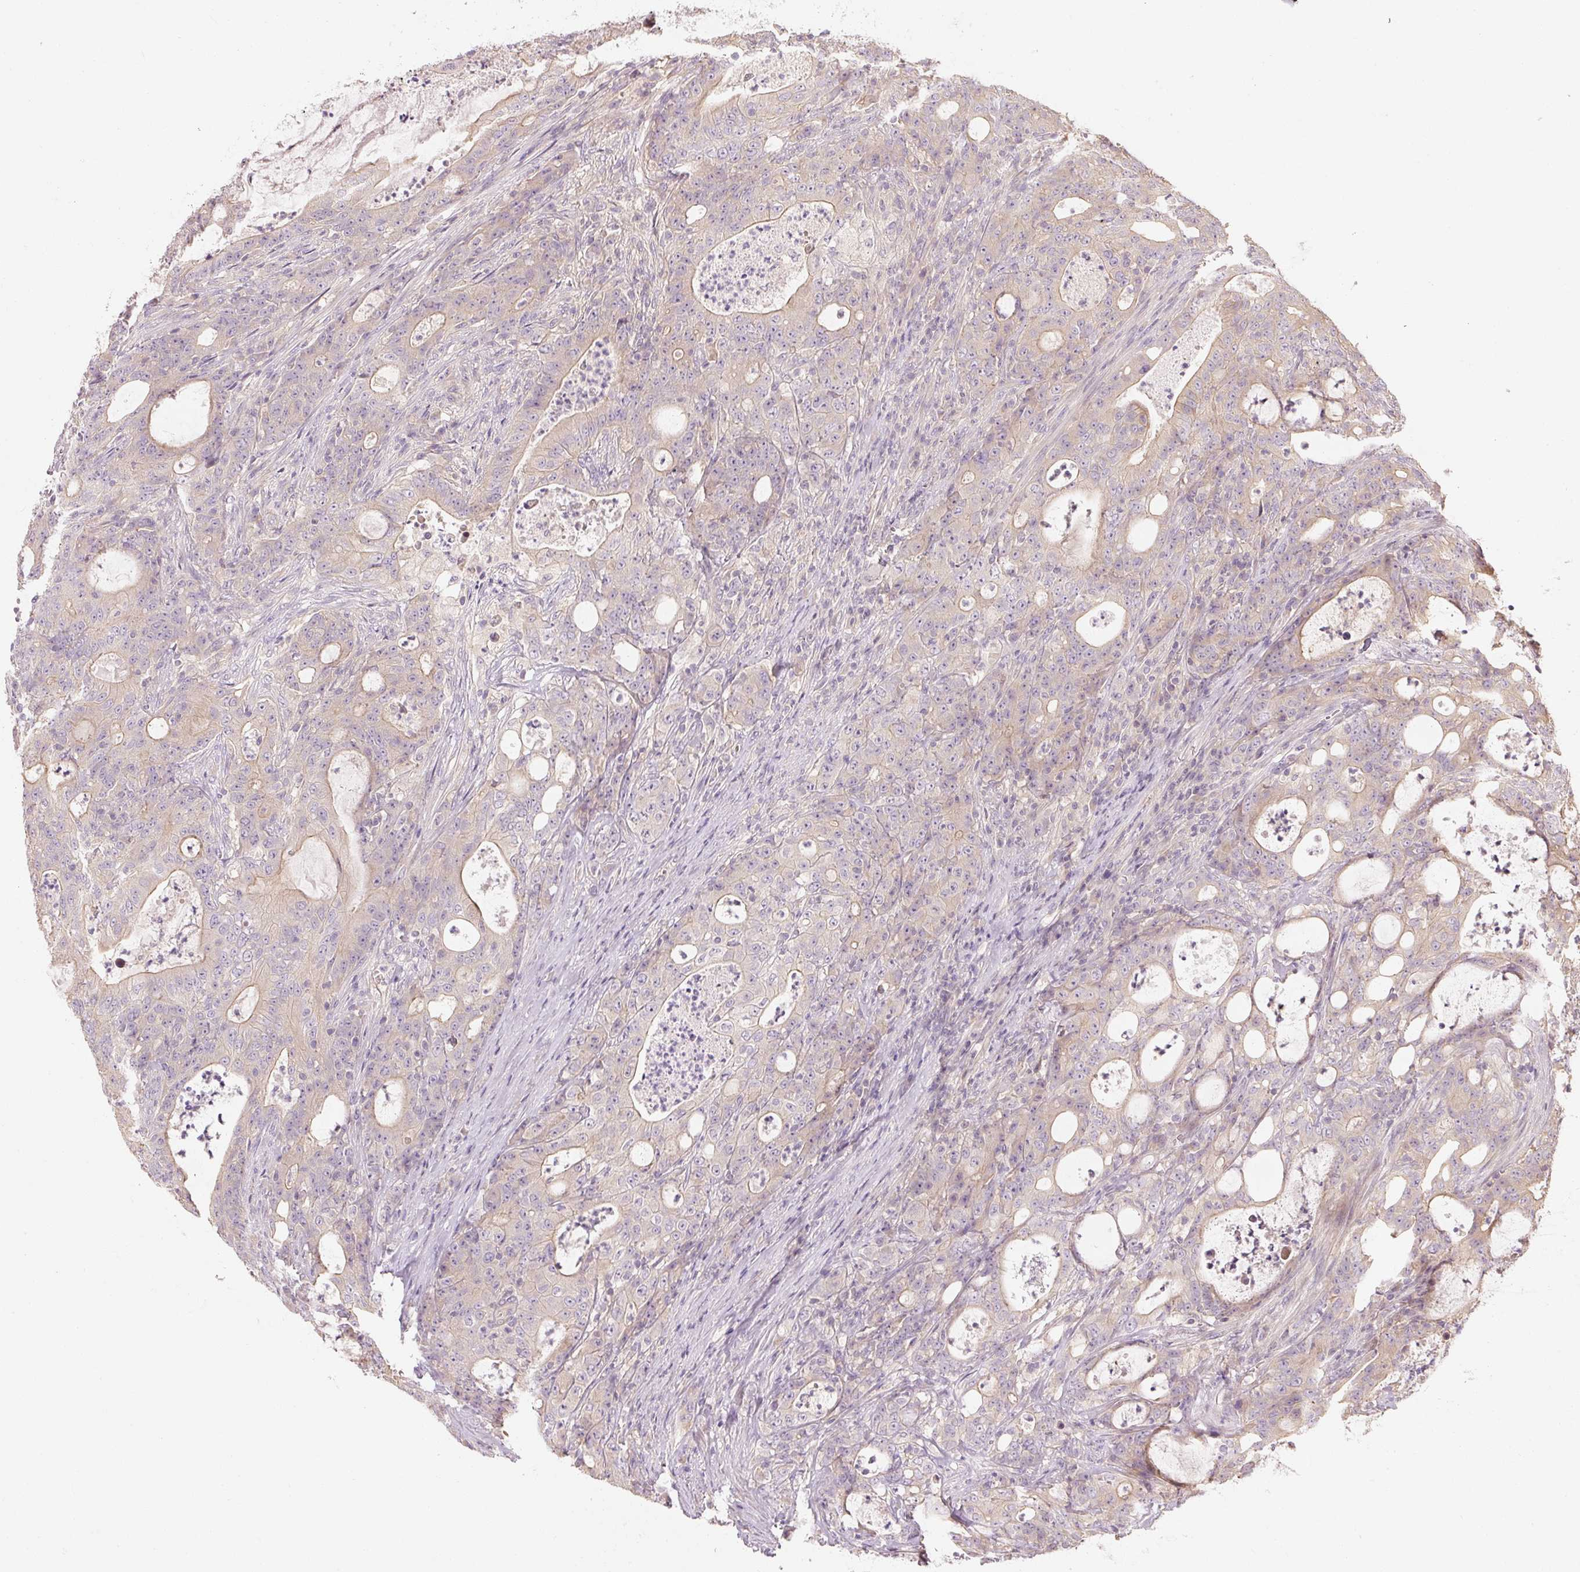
{"staining": {"intensity": "weak", "quantity": "25%-75%", "location": "cytoplasmic/membranous"}, "tissue": "colorectal cancer", "cell_type": "Tumor cells", "image_type": "cancer", "snomed": [{"axis": "morphology", "description": "Adenocarcinoma, NOS"}, {"axis": "topography", "description": "Colon"}], "caption": "Tumor cells exhibit weak cytoplasmic/membranous positivity in about 25%-75% of cells in colorectal cancer (adenocarcinoma).", "gene": "RB1CC1", "patient": {"sex": "male", "age": 83}}